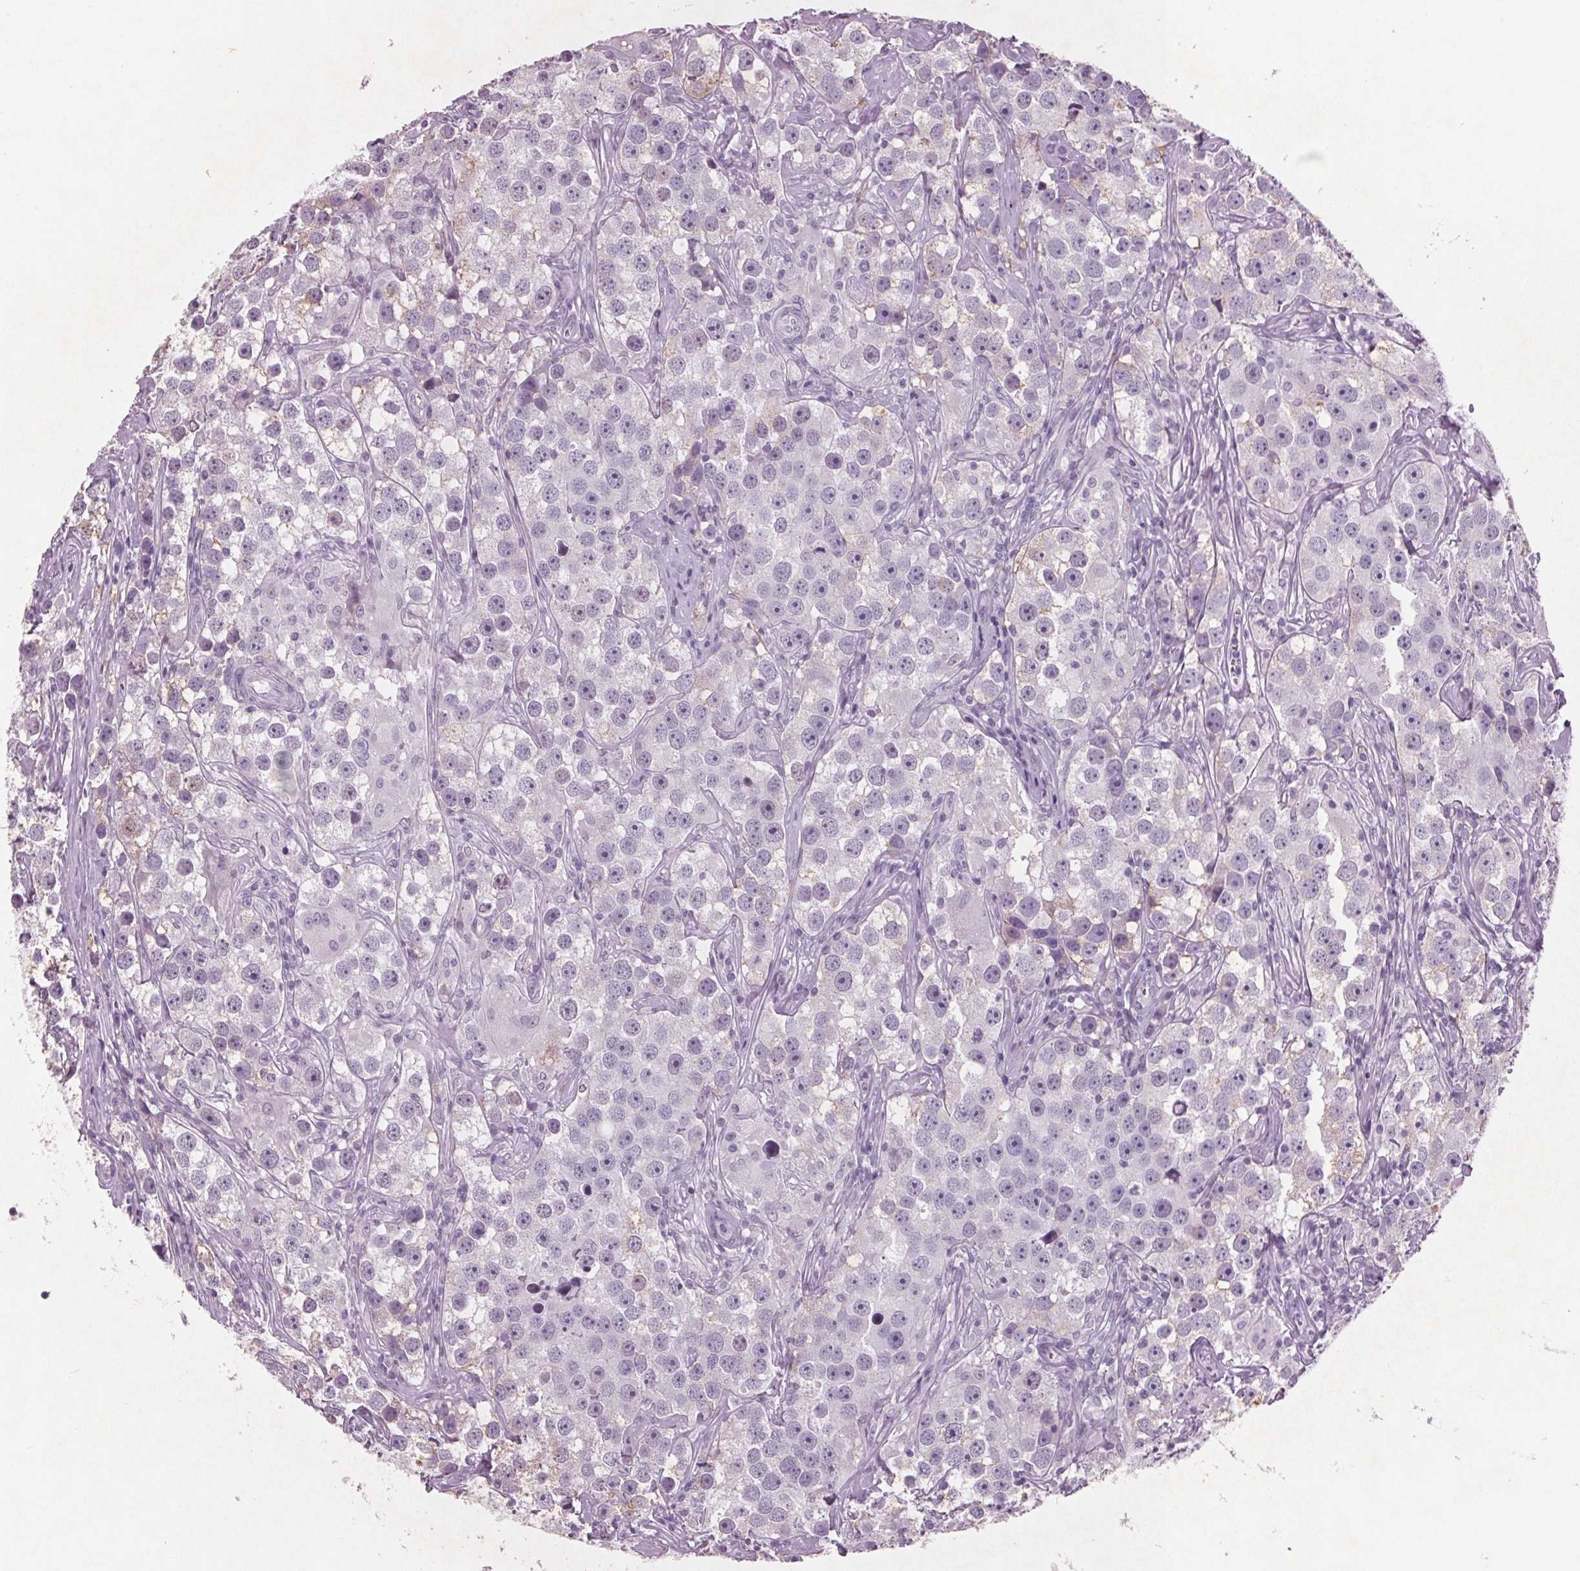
{"staining": {"intensity": "negative", "quantity": "none", "location": "none"}, "tissue": "testis cancer", "cell_type": "Tumor cells", "image_type": "cancer", "snomed": [{"axis": "morphology", "description": "Seminoma, NOS"}, {"axis": "topography", "description": "Testis"}], "caption": "IHC photomicrograph of neoplastic tissue: human seminoma (testis) stained with DAB displays no significant protein expression in tumor cells.", "gene": "PTPN14", "patient": {"sex": "male", "age": 49}}